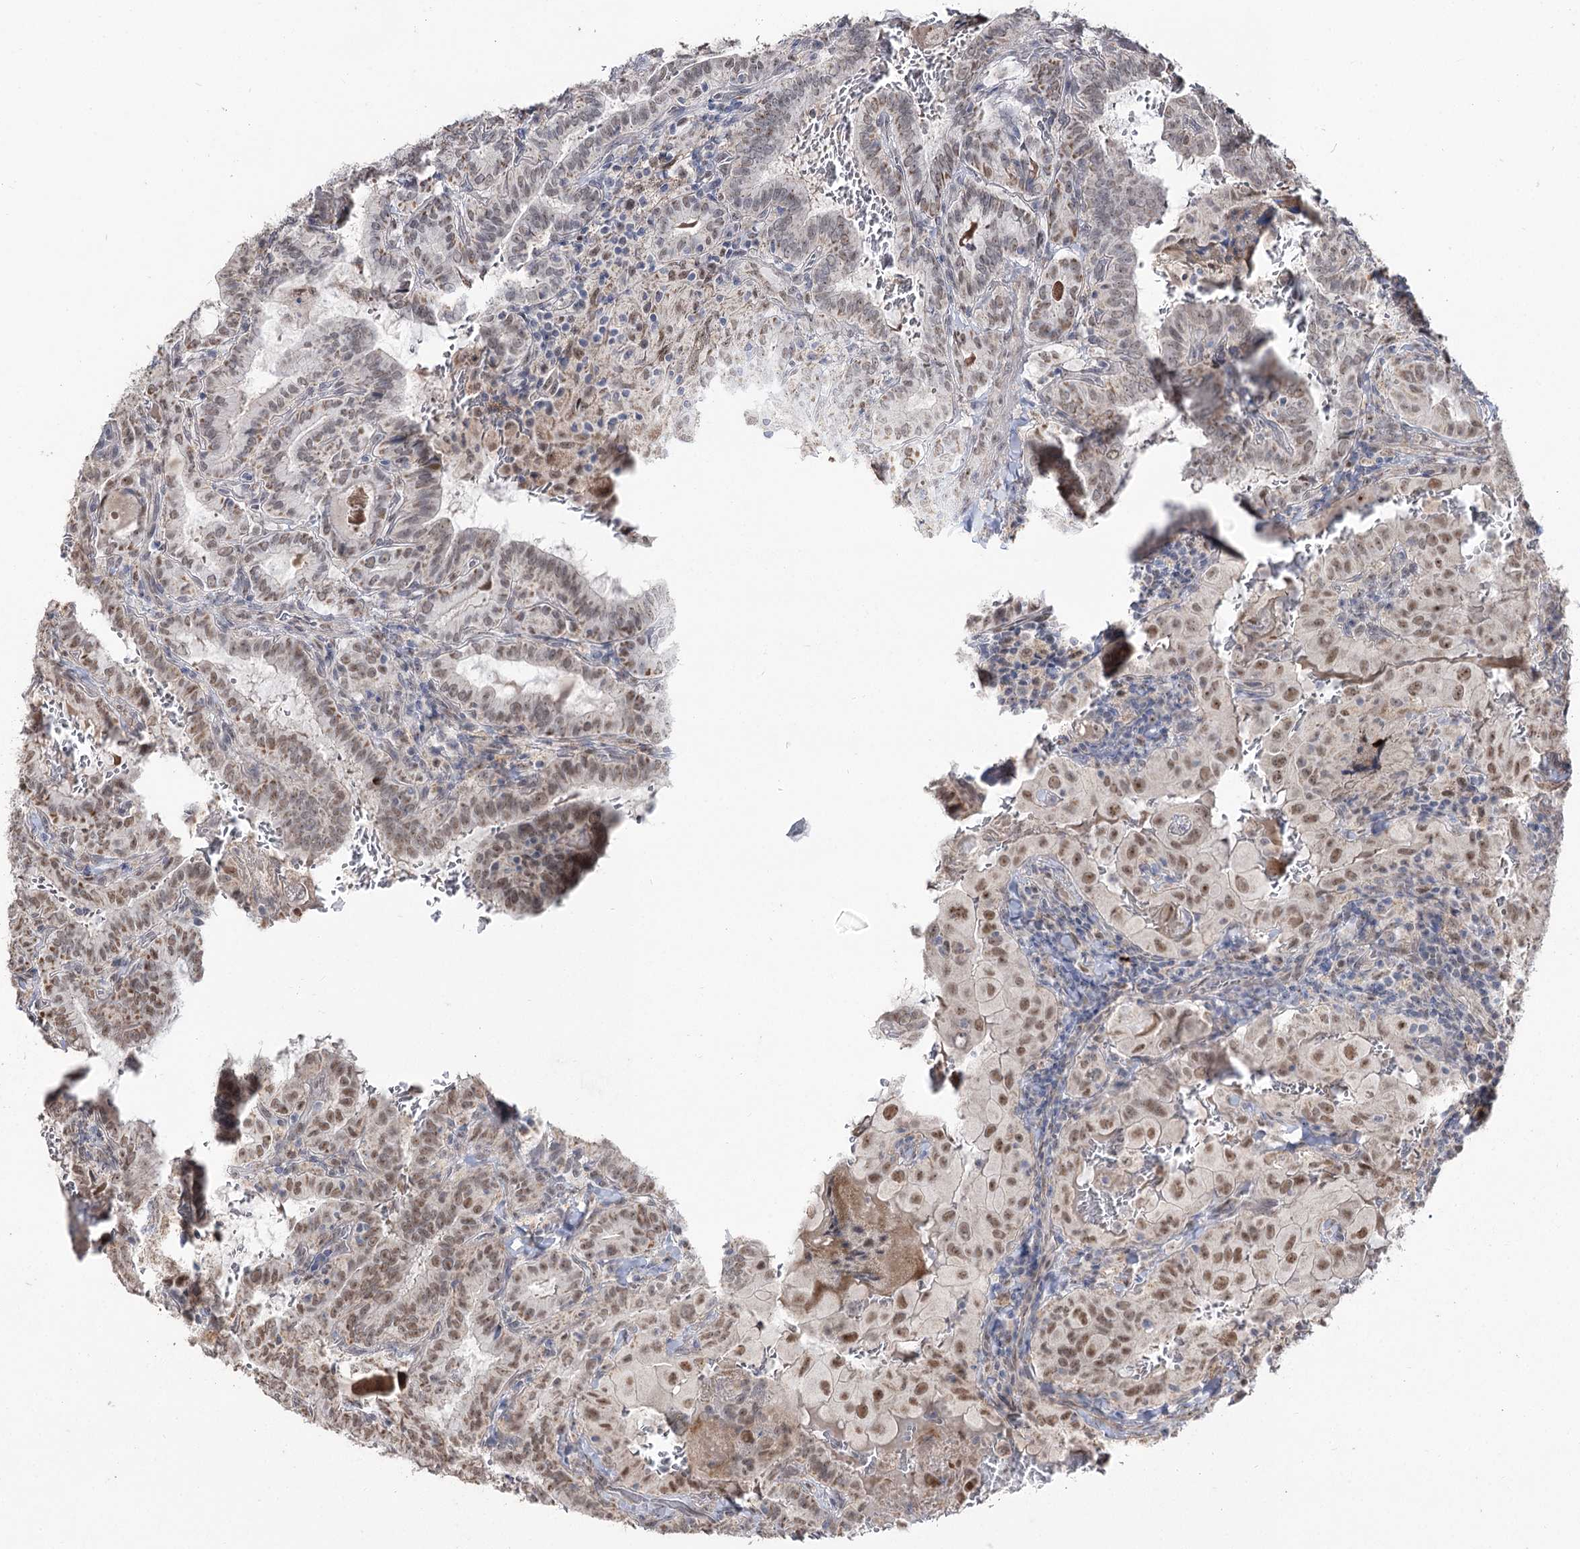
{"staining": {"intensity": "moderate", "quantity": "25%-75%", "location": "nuclear"}, "tissue": "thyroid cancer", "cell_type": "Tumor cells", "image_type": "cancer", "snomed": [{"axis": "morphology", "description": "Papillary adenocarcinoma, NOS"}, {"axis": "topography", "description": "Thyroid gland"}], "caption": "Immunohistochemistry image of human thyroid cancer (papillary adenocarcinoma) stained for a protein (brown), which demonstrates medium levels of moderate nuclear positivity in about 25%-75% of tumor cells.", "gene": "RUFY4", "patient": {"sex": "female", "age": 72}}